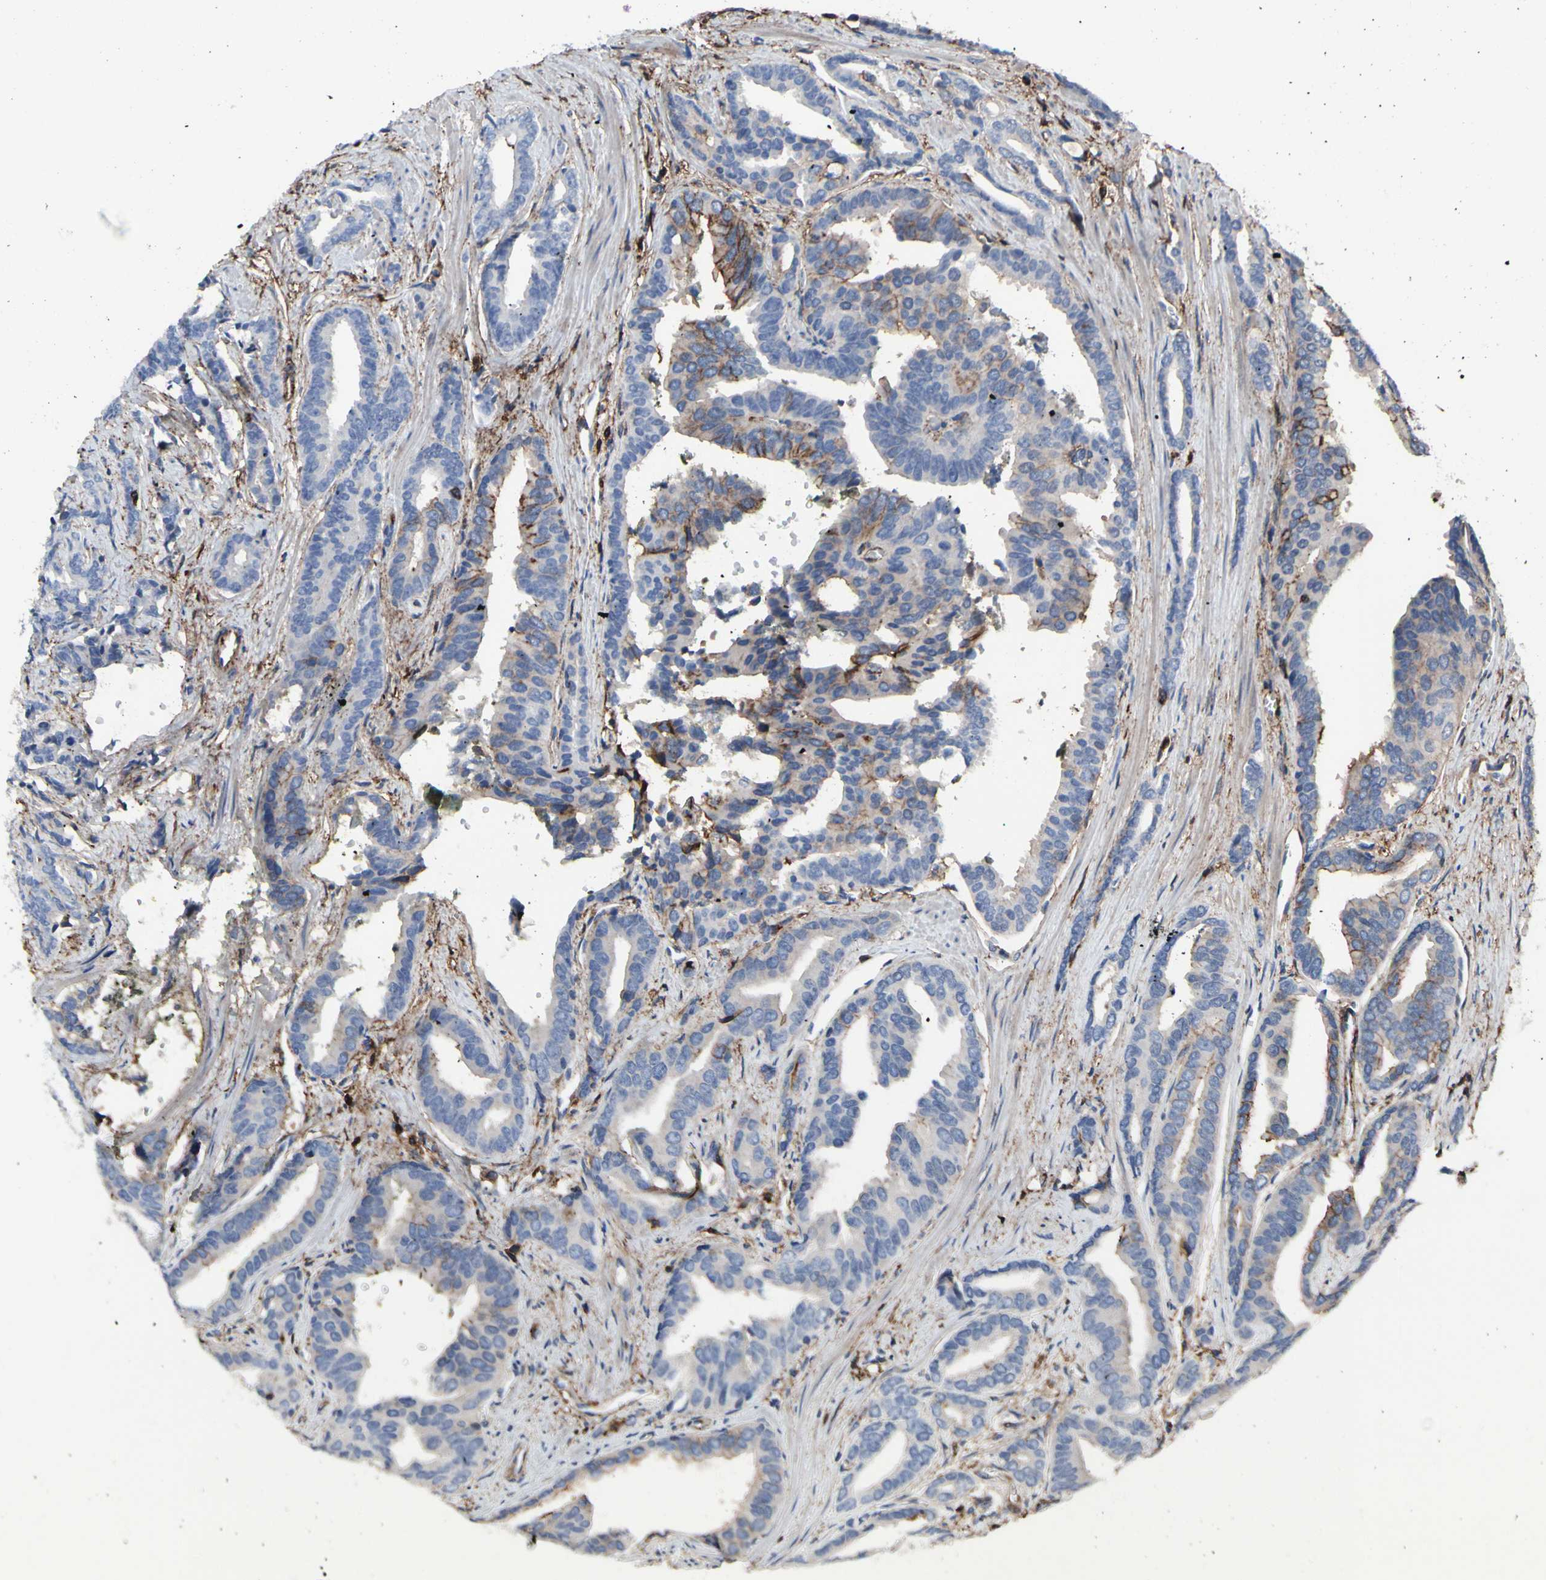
{"staining": {"intensity": "negative", "quantity": "none", "location": "none"}, "tissue": "prostate cancer", "cell_type": "Tumor cells", "image_type": "cancer", "snomed": [{"axis": "morphology", "description": "Adenocarcinoma, High grade"}, {"axis": "topography", "description": "Prostate"}], "caption": "Immunohistochemistry (IHC) of prostate cancer (high-grade adenocarcinoma) reveals no expression in tumor cells.", "gene": "ANXA6", "patient": {"sex": "male", "age": 67}}